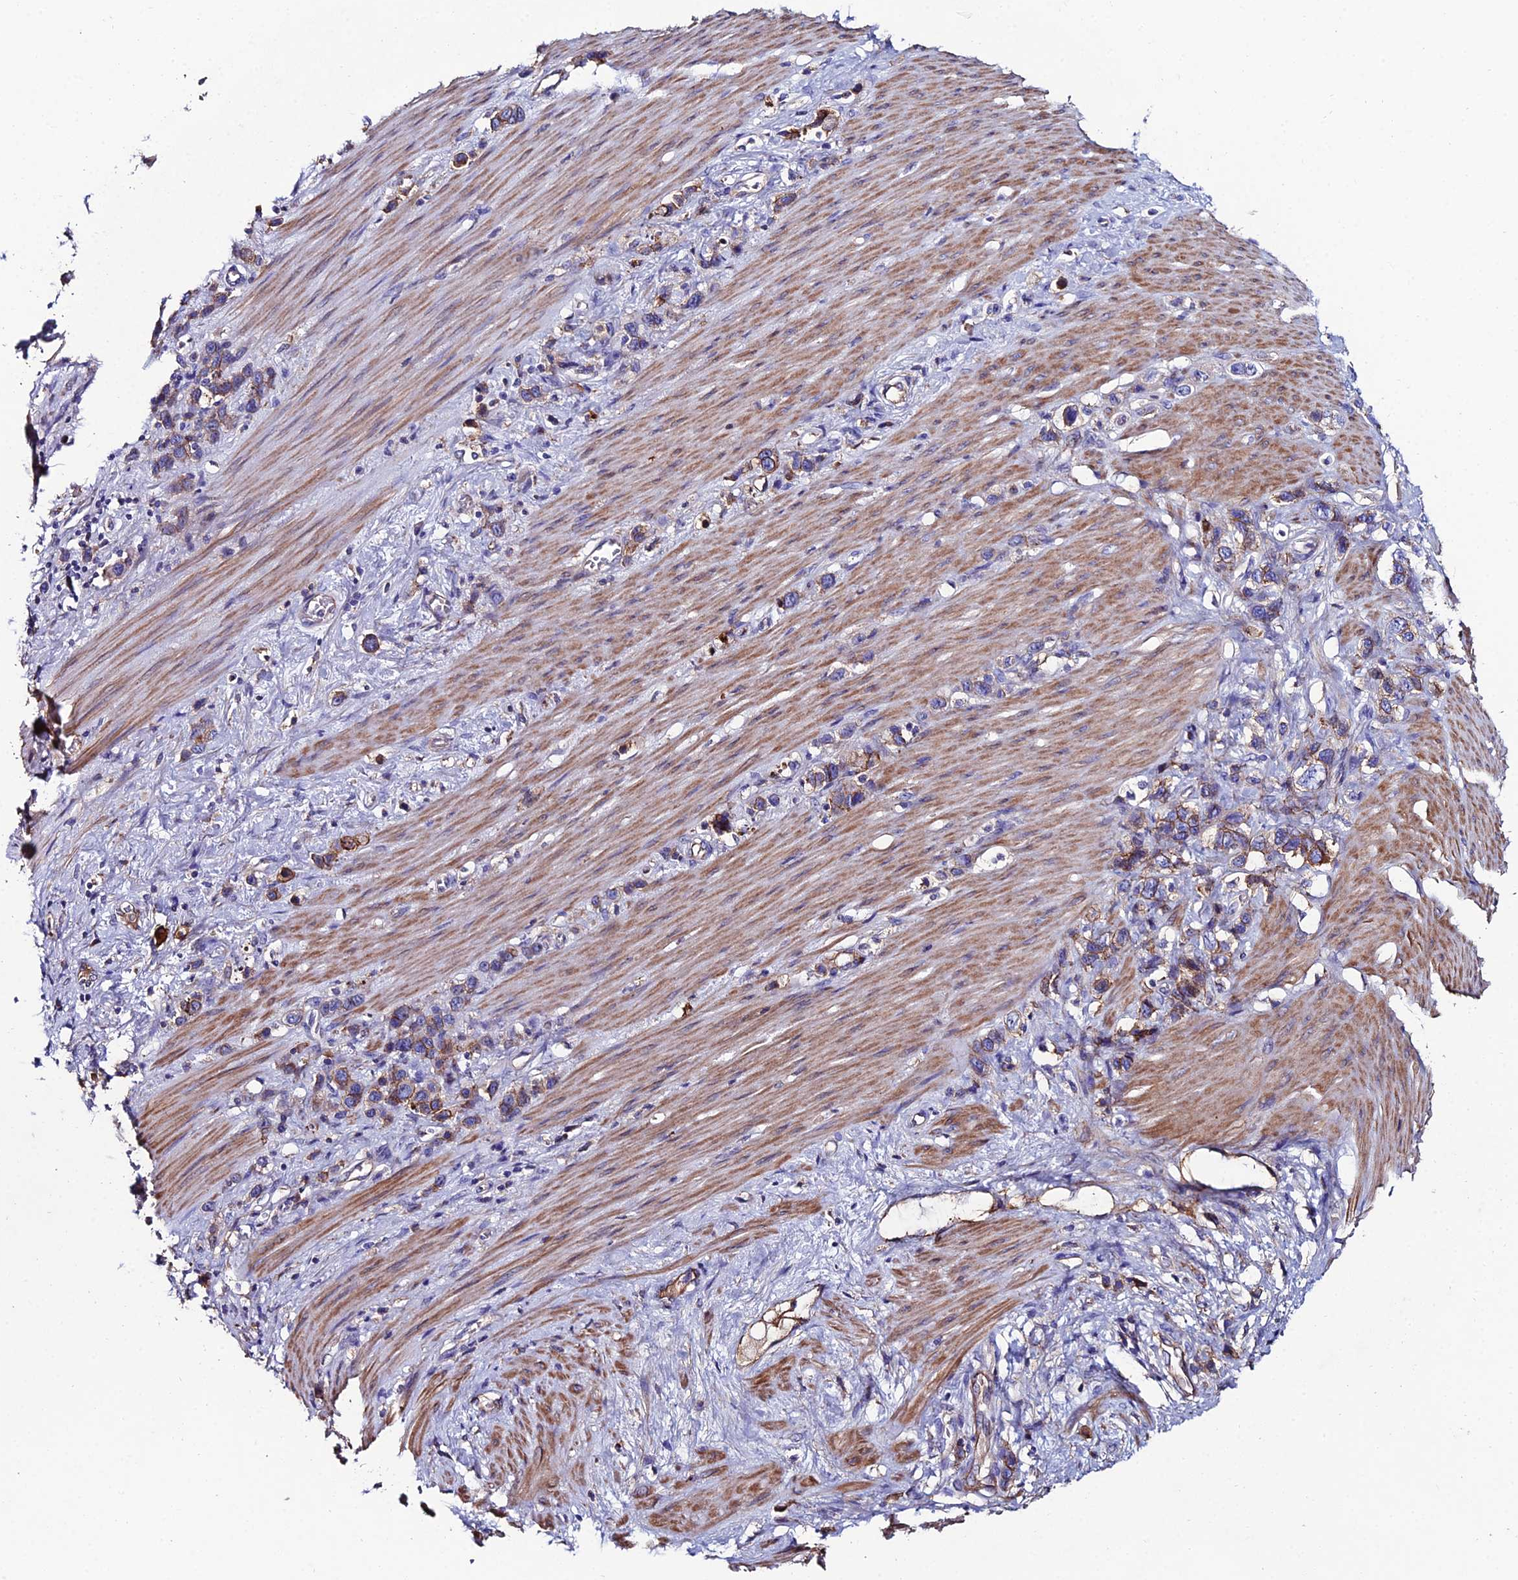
{"staining": {"intensity": "moderate", "quantity": "<25%", "location": "cytoplasmic/membranous"}, "tissue": "stomach cancer", "cell_type": "Tumor cells", "image_type": "cancer", "snomed": [{"axis": "morphology", "description": "Adenocarcinoma, NOS"}, {"axis": "morphology", "description": "Adenocarcinoma, High grade"}, {"axis": "topography", "description": "Stomach, upper"}, {"axis": "topography", "description": "Stomach, lower"}], "caption": "Immunohistochemistry of human adenocarcinoma (stomach) displays low levels of moderate cytoplasmic/membranous expression in approximately <25% of tumor cells.", "gene": "C6", "patient": {"sex": "female", "age": 65}}